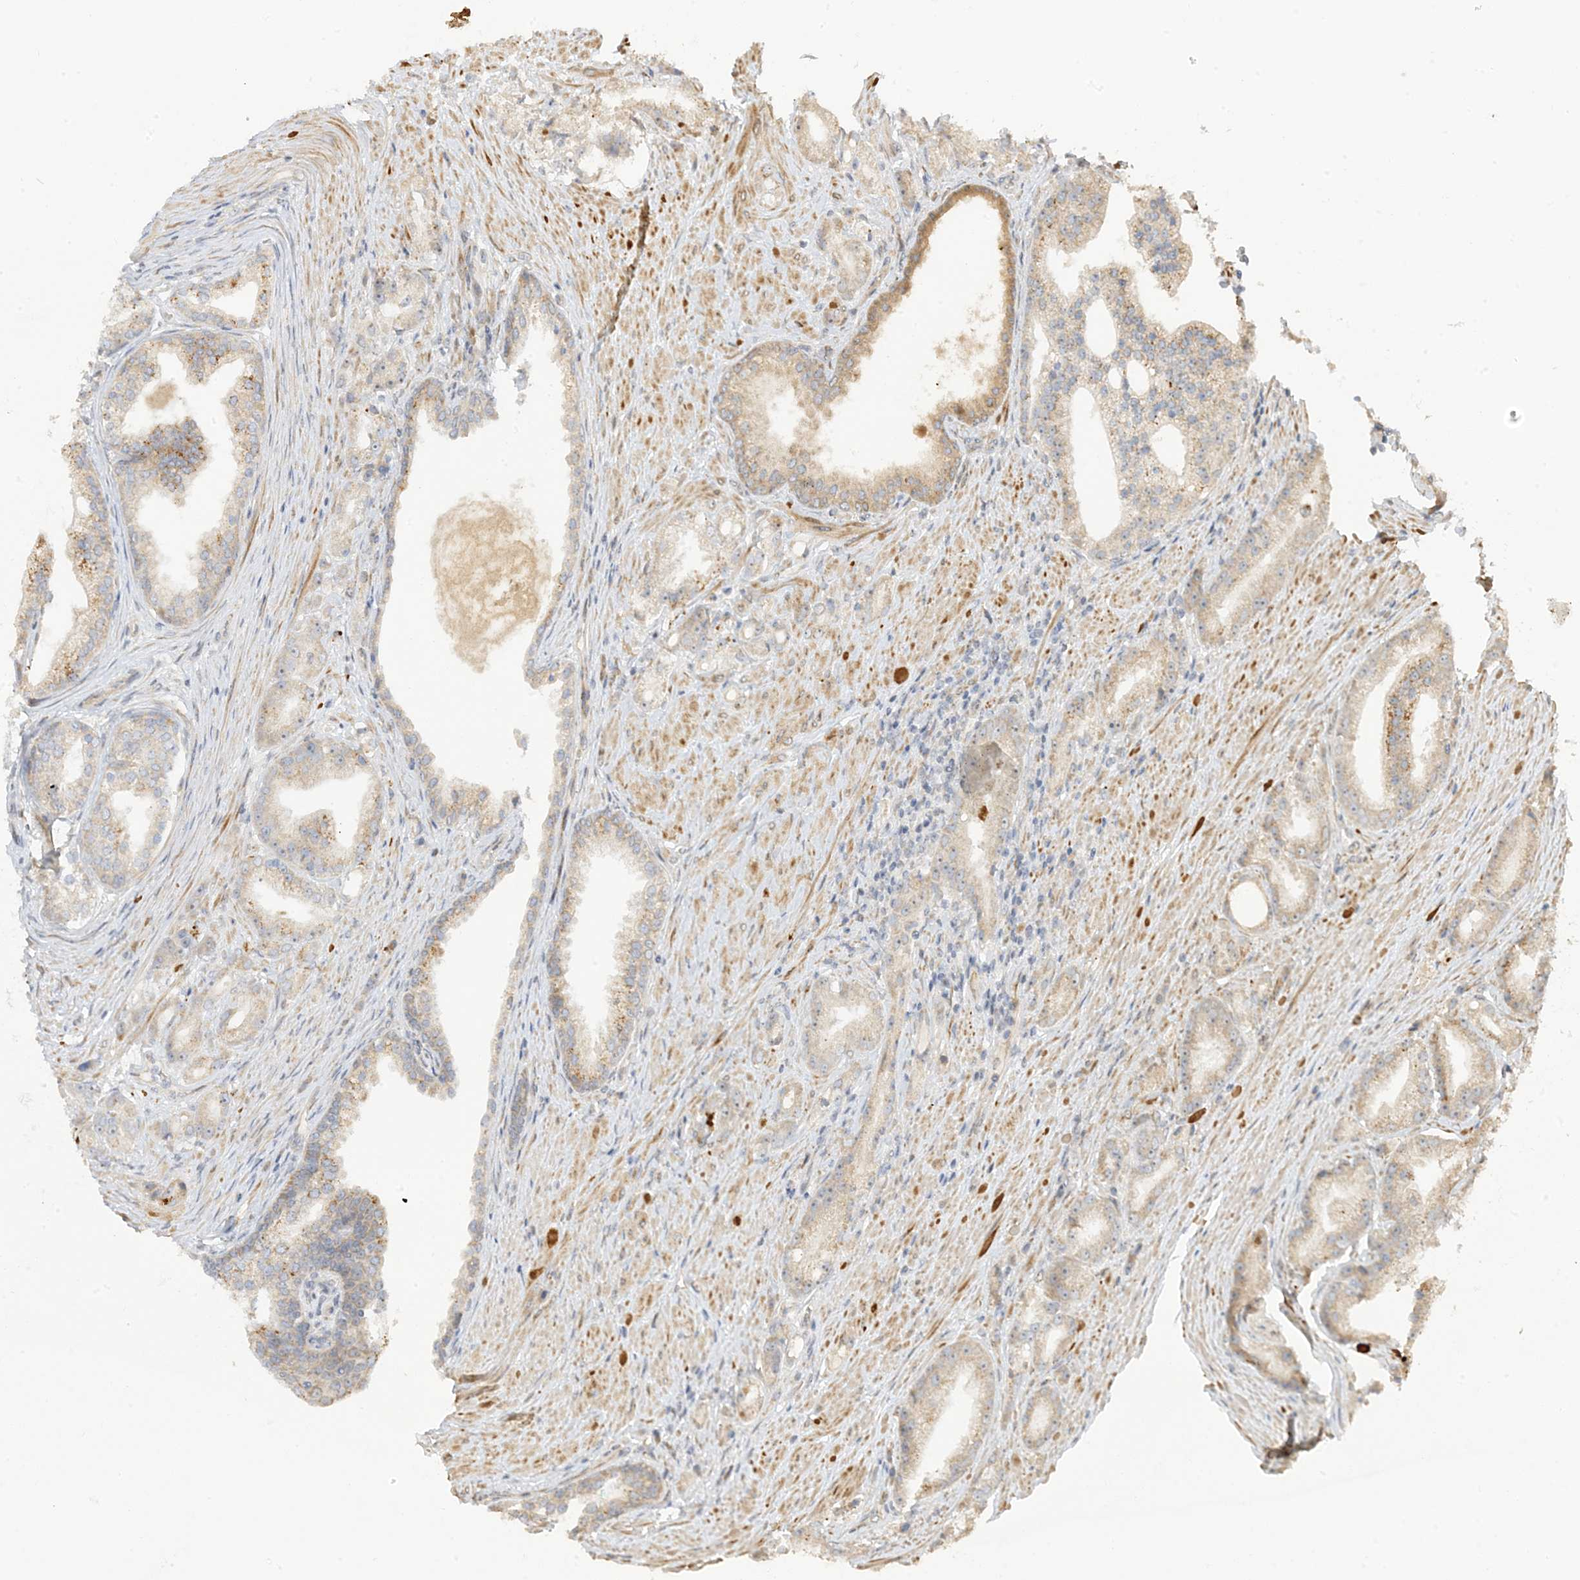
{"staining": {"intensity": "moderate", "quantity": "25%-75%", "location": "cytoplasmic/membranous"}, "tissue": "prostate cancer", "cell_type": "Tumor cells", "image_type": "cancer", "snomed": [{"axis": "morphology", "description": "Adenocarcinoma, Low grade"}, {"axis": "topography", "description": "Prostate"}], "caption": "Human prostate cancer stained with a protein marker demonstrates moderate staining in tumor cells.", "gene": "ECM2", "patient": {"sex": "male", "age": 67}}